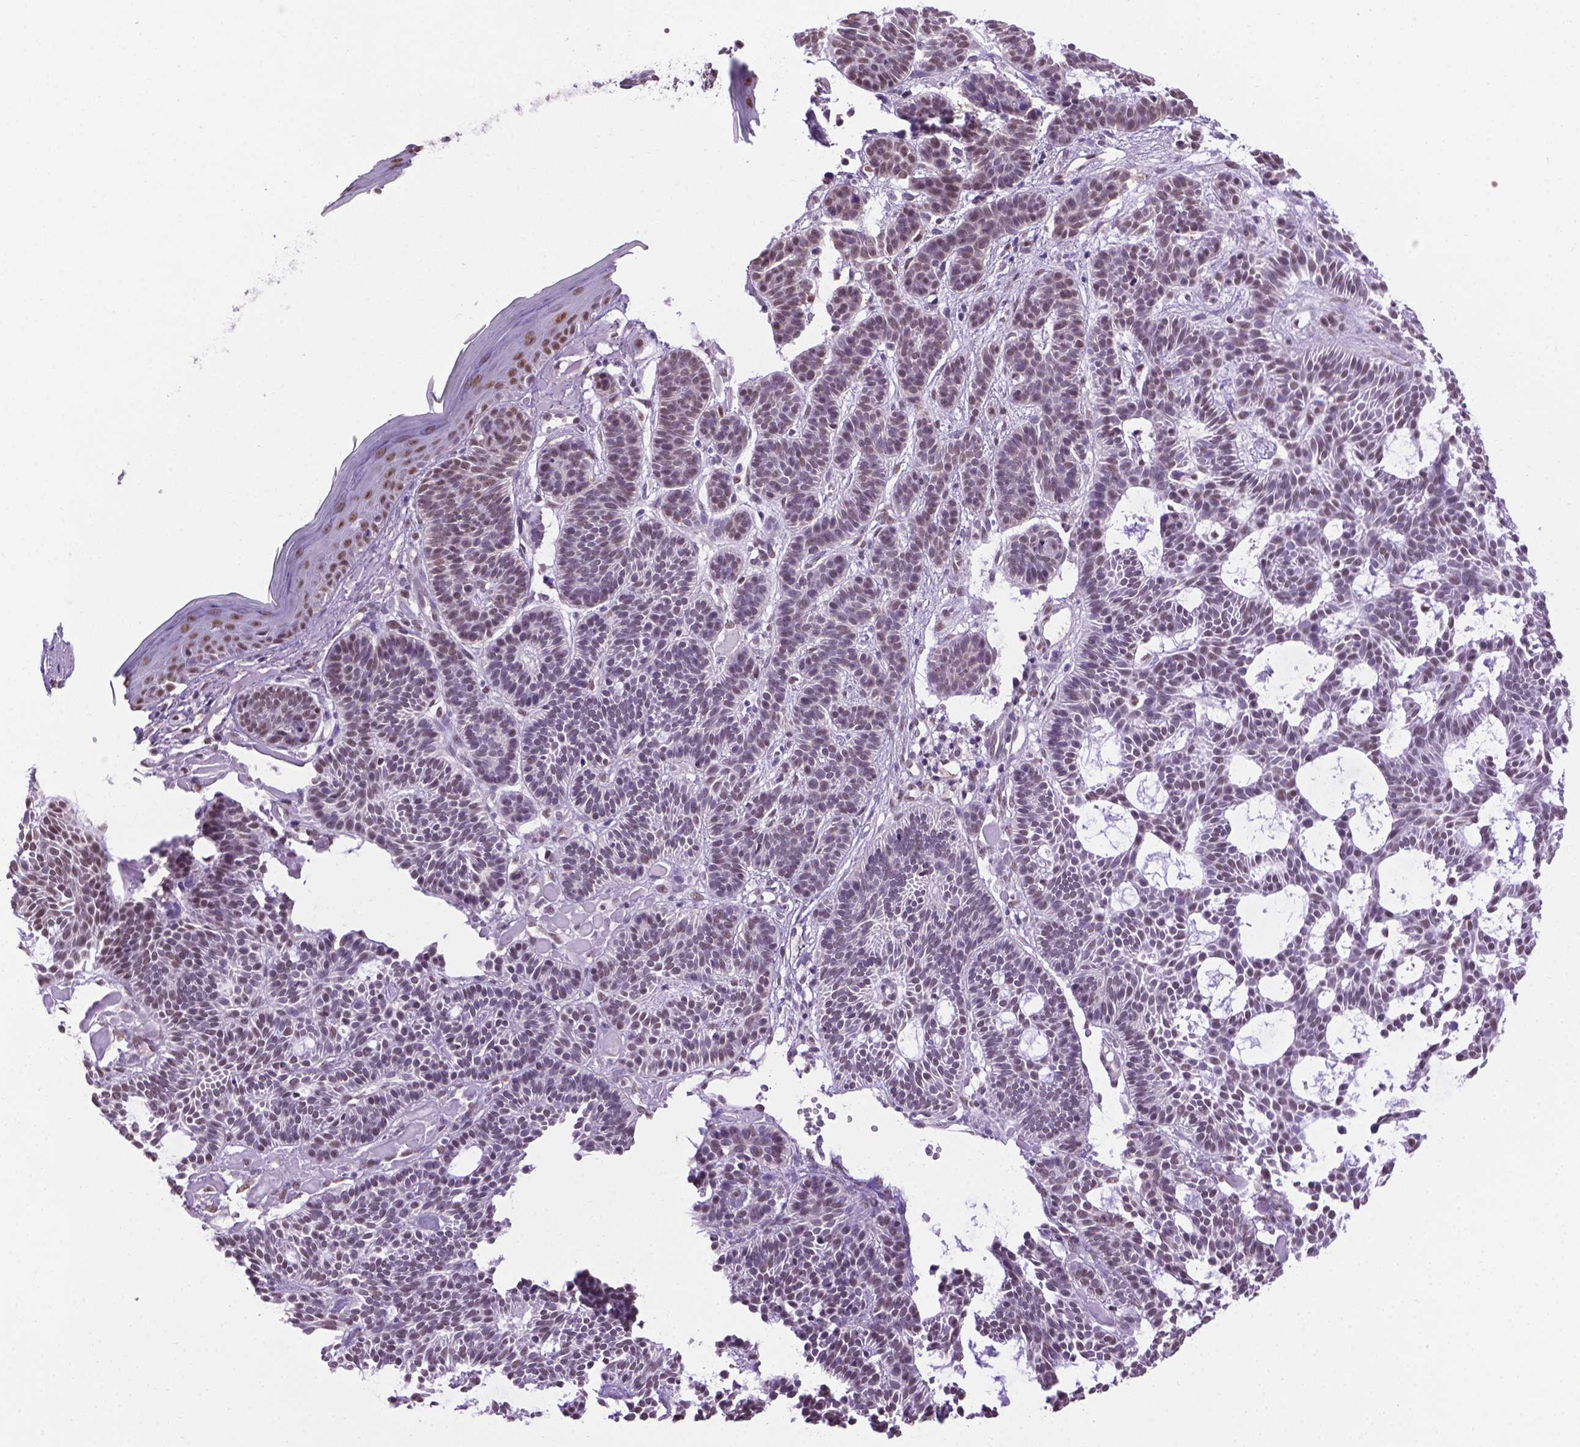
{"staining": {"intensity": "weak", "quantity": "<25%", "location": "nuclear"}, "tissue": "skin cancer", "cell_type": "Tumor cells", "image_type": "cancer", "snomed": [{"axis": "morphology", "description": "Basal cell carcinoma"}, {"axis": "topography", "description": "Skin"}], "caption": "This micrograph is of basal cell carcinoma (skin) stained with immunohistochemistry (IHC) to label a protein in brown with the nuclei are counter-stained blue. There is no expression in tumor cells.", "gene": "ABI2", "patient": {"sex": "male", "age": 85}}